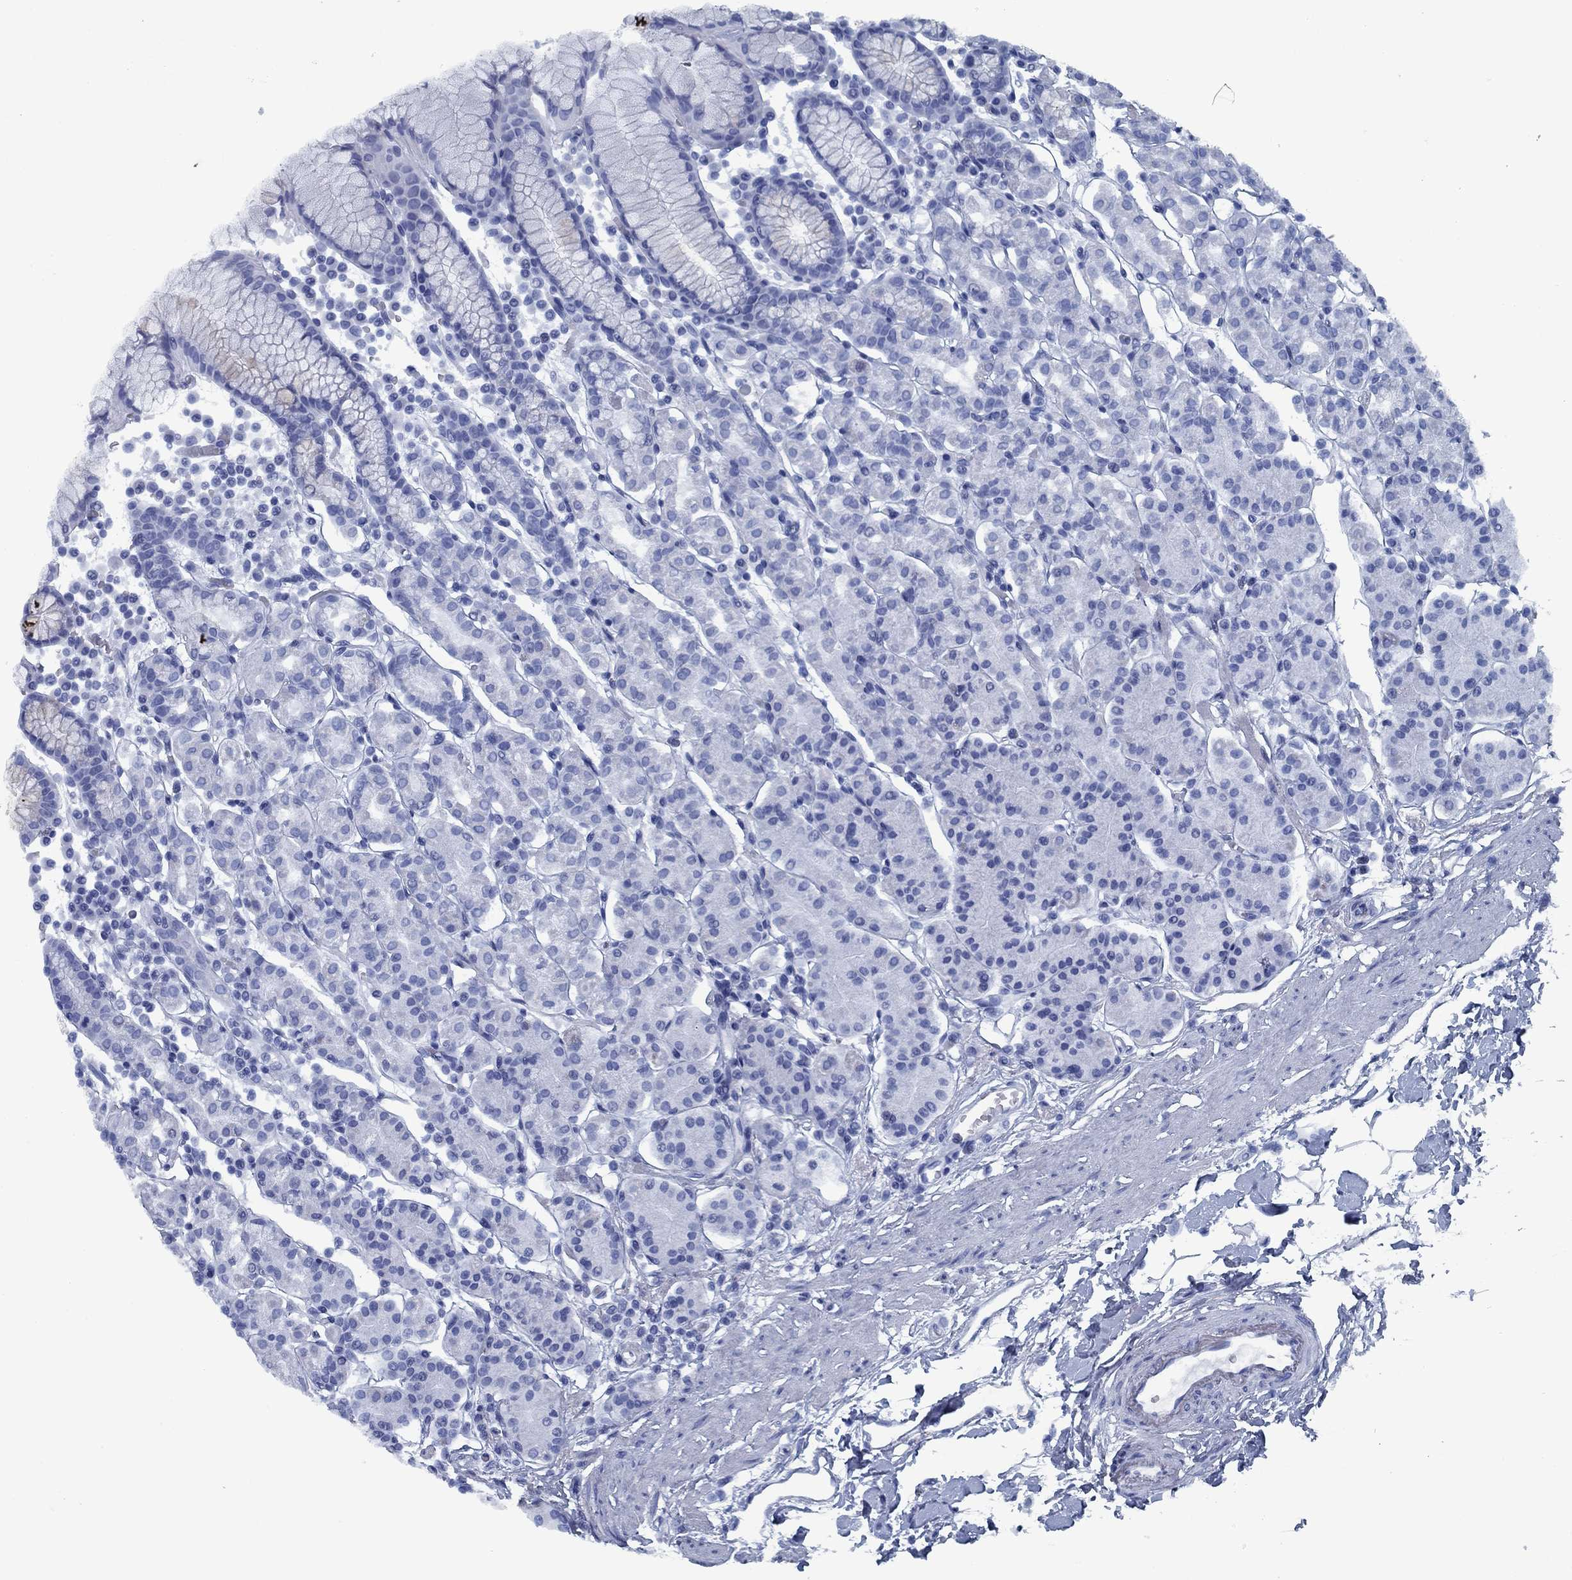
{"staining": {"intensity": "negative", "quantity": "none", "location": "none"}, "tissue": "stomach", "cell_type": "Glandular cells", "image_type": "normal", "snomed": [{"axis": "morphology", "description": "Normal tissue, NOS"}, {"axis": "topography", "description": "Stomach, upper"}, {"axis": "topography", "description": "Stomach"}], "caption": "The photomicrograph shows no staining of glandular cells in unremarkable stomach.", "gene": "PNMA8A", "patient": {"sex": "male", "age": 62}}